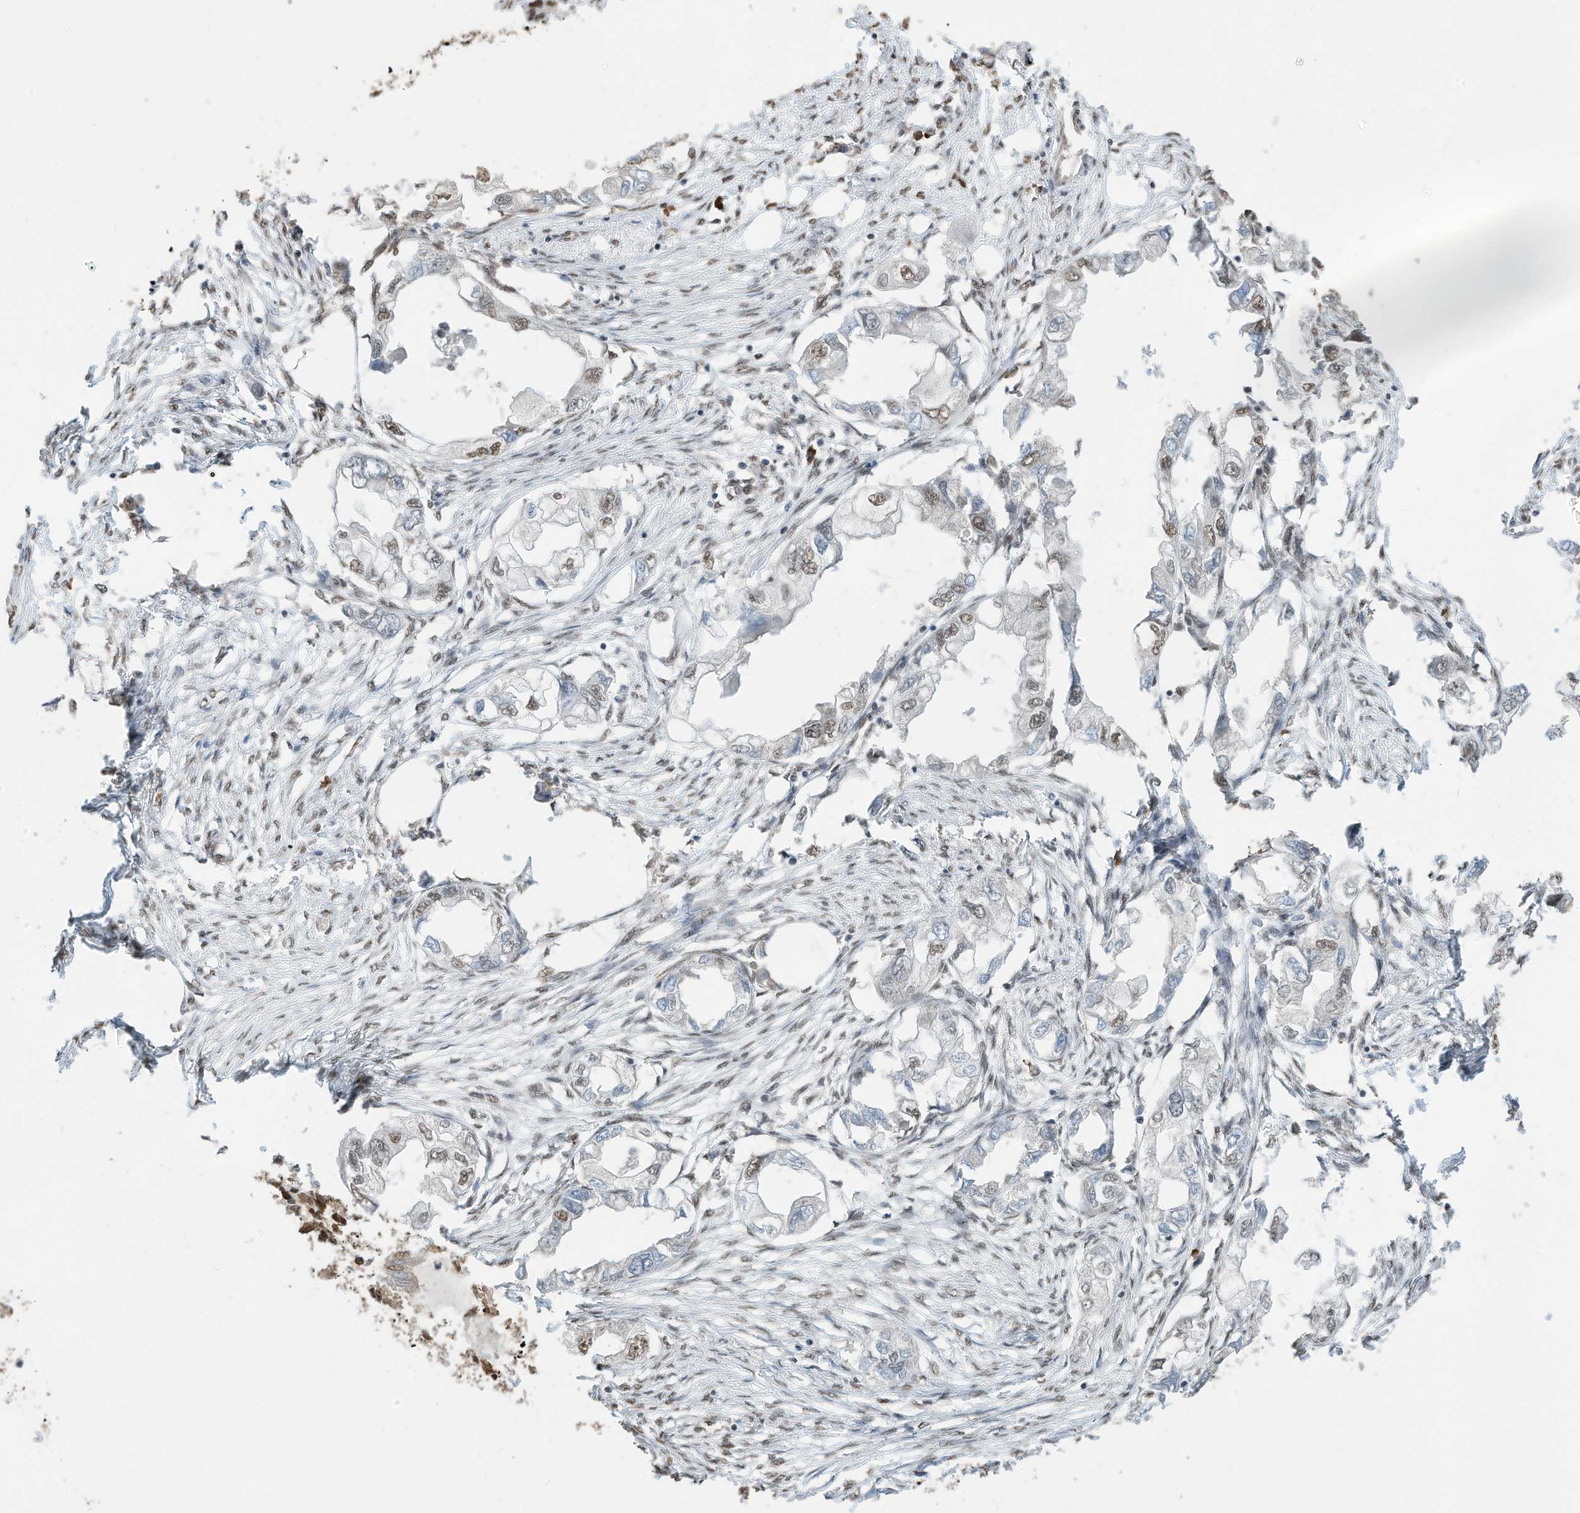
{"staining": {"intensity": "weak", "quantity": "25%-75%", "location": "nuclear"}, "tissue": "endometrial cancer", "cell_type": "Tumor cells", "image_type": "cancer", "snomed": [{"axis": "morphology", "description": "Adenocarcinoma, NOS"}, {"axis": "morphology", "description": "Adenocarcinoma, metastatic, NOS"}, {"axis": "topography", "description": "Adipose tissue"}, {"axis": "topography", "description": "Endometrium"}], "caption": "IHC staining of adenocarcinoma (endometrial), which exhibits low levels of weak nuclear staining in about 25%-75% of tumor cells indicating weak nuclear protein expression. The staining was performed using DAB (brown) for protein detection and nuclei were counterstained in hematoxylin (blue).", "gene": "ZNF195", "patient": {"sex": "female", "age": 67}}